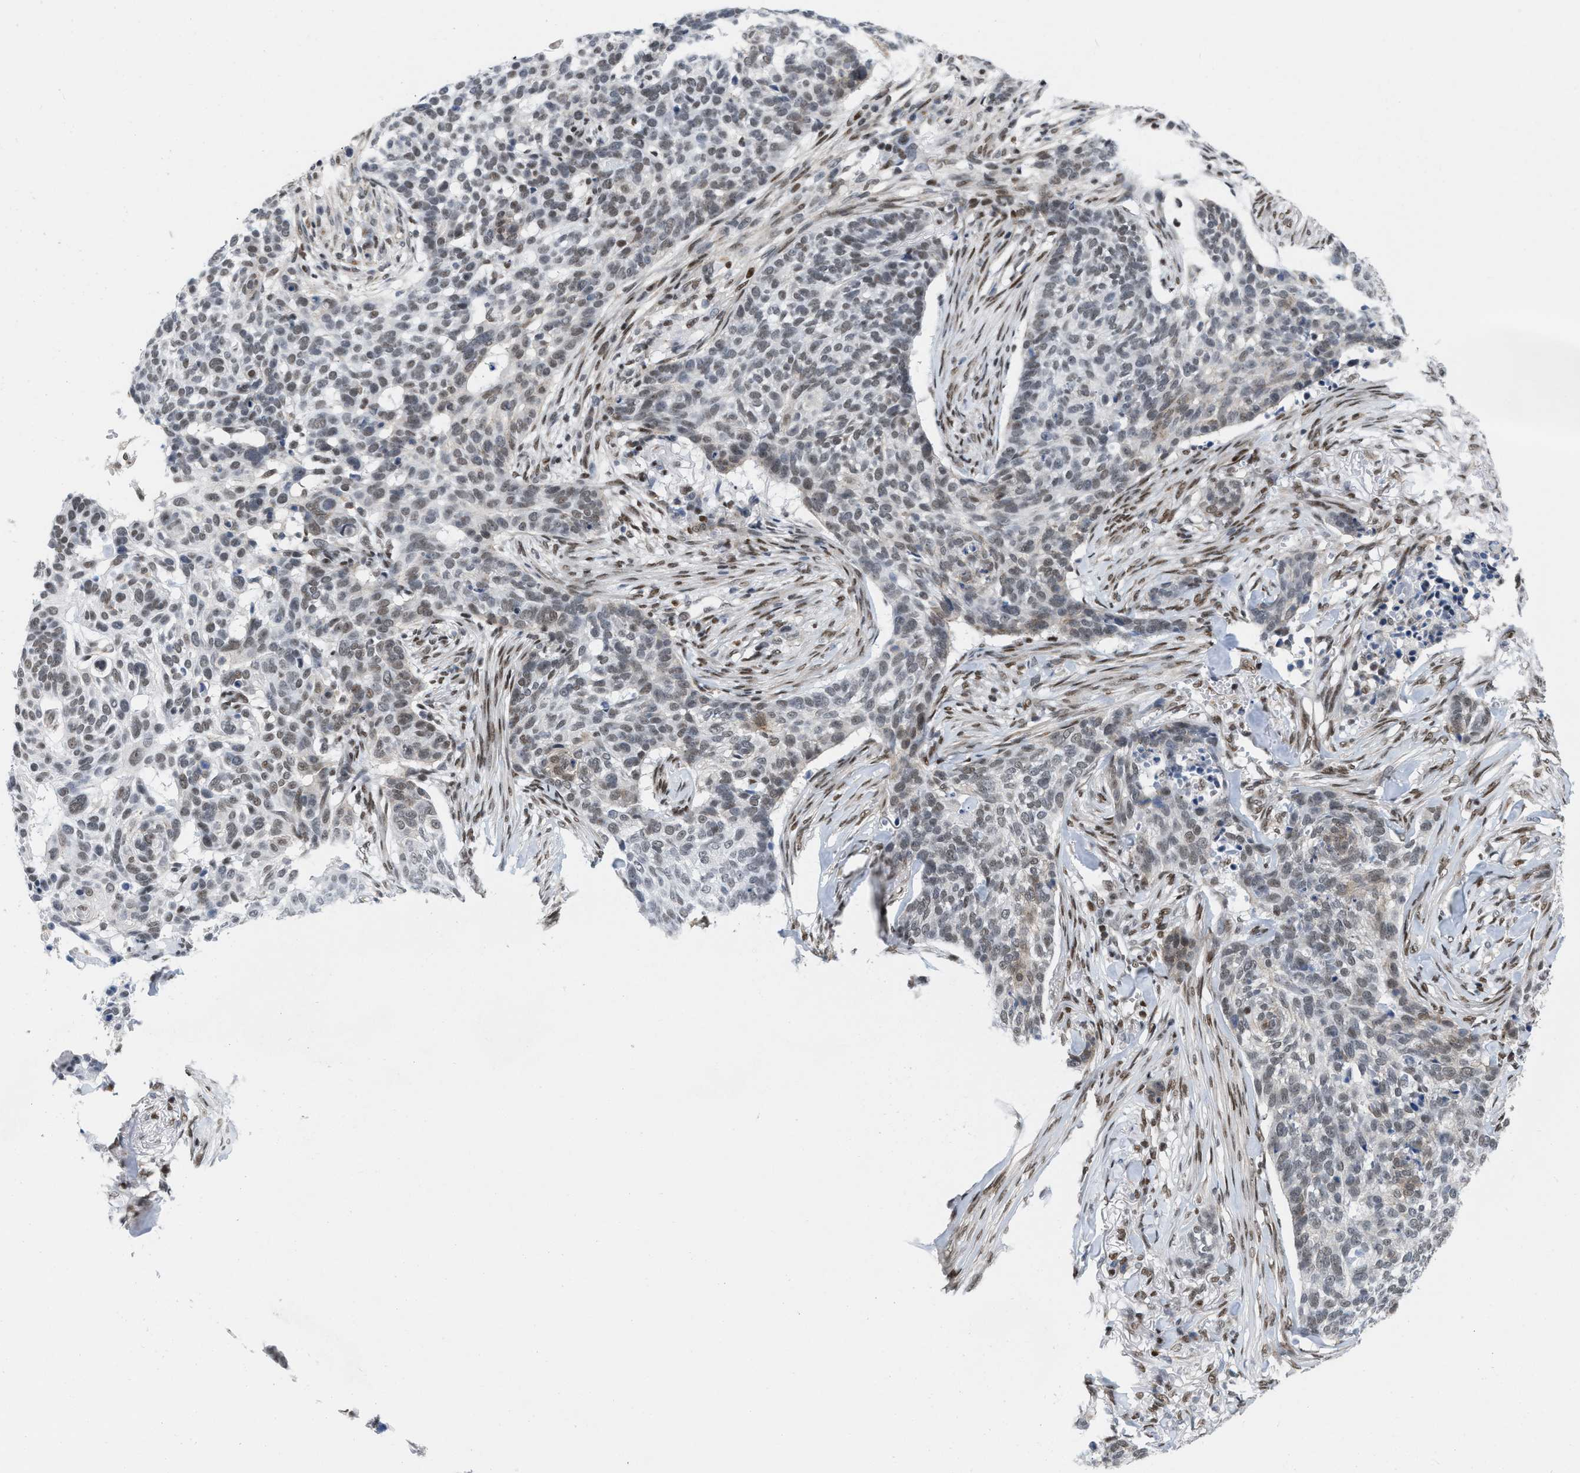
{"staining": {"intensity": "weak", "quantity": "25%-75%", "location": "nuclear"}, "tissue": "skin cancer", "cell_type": "Tumor cells", "image_type": "cancer", "snomed": [{"axis": "morphology", "description": "Basal cell carcinoma"}, {"axis": "topography", "description": "Skin"}], "caption": "The immunohistochemical stain highlights weak nuclear staining in tumor cells of skin basal cell carcinoma tissue. The protein is shown in brown color, while the nuclei are stained blue.", "gene": "MIER1", "patient": {"sex": "male", "age": 85}}